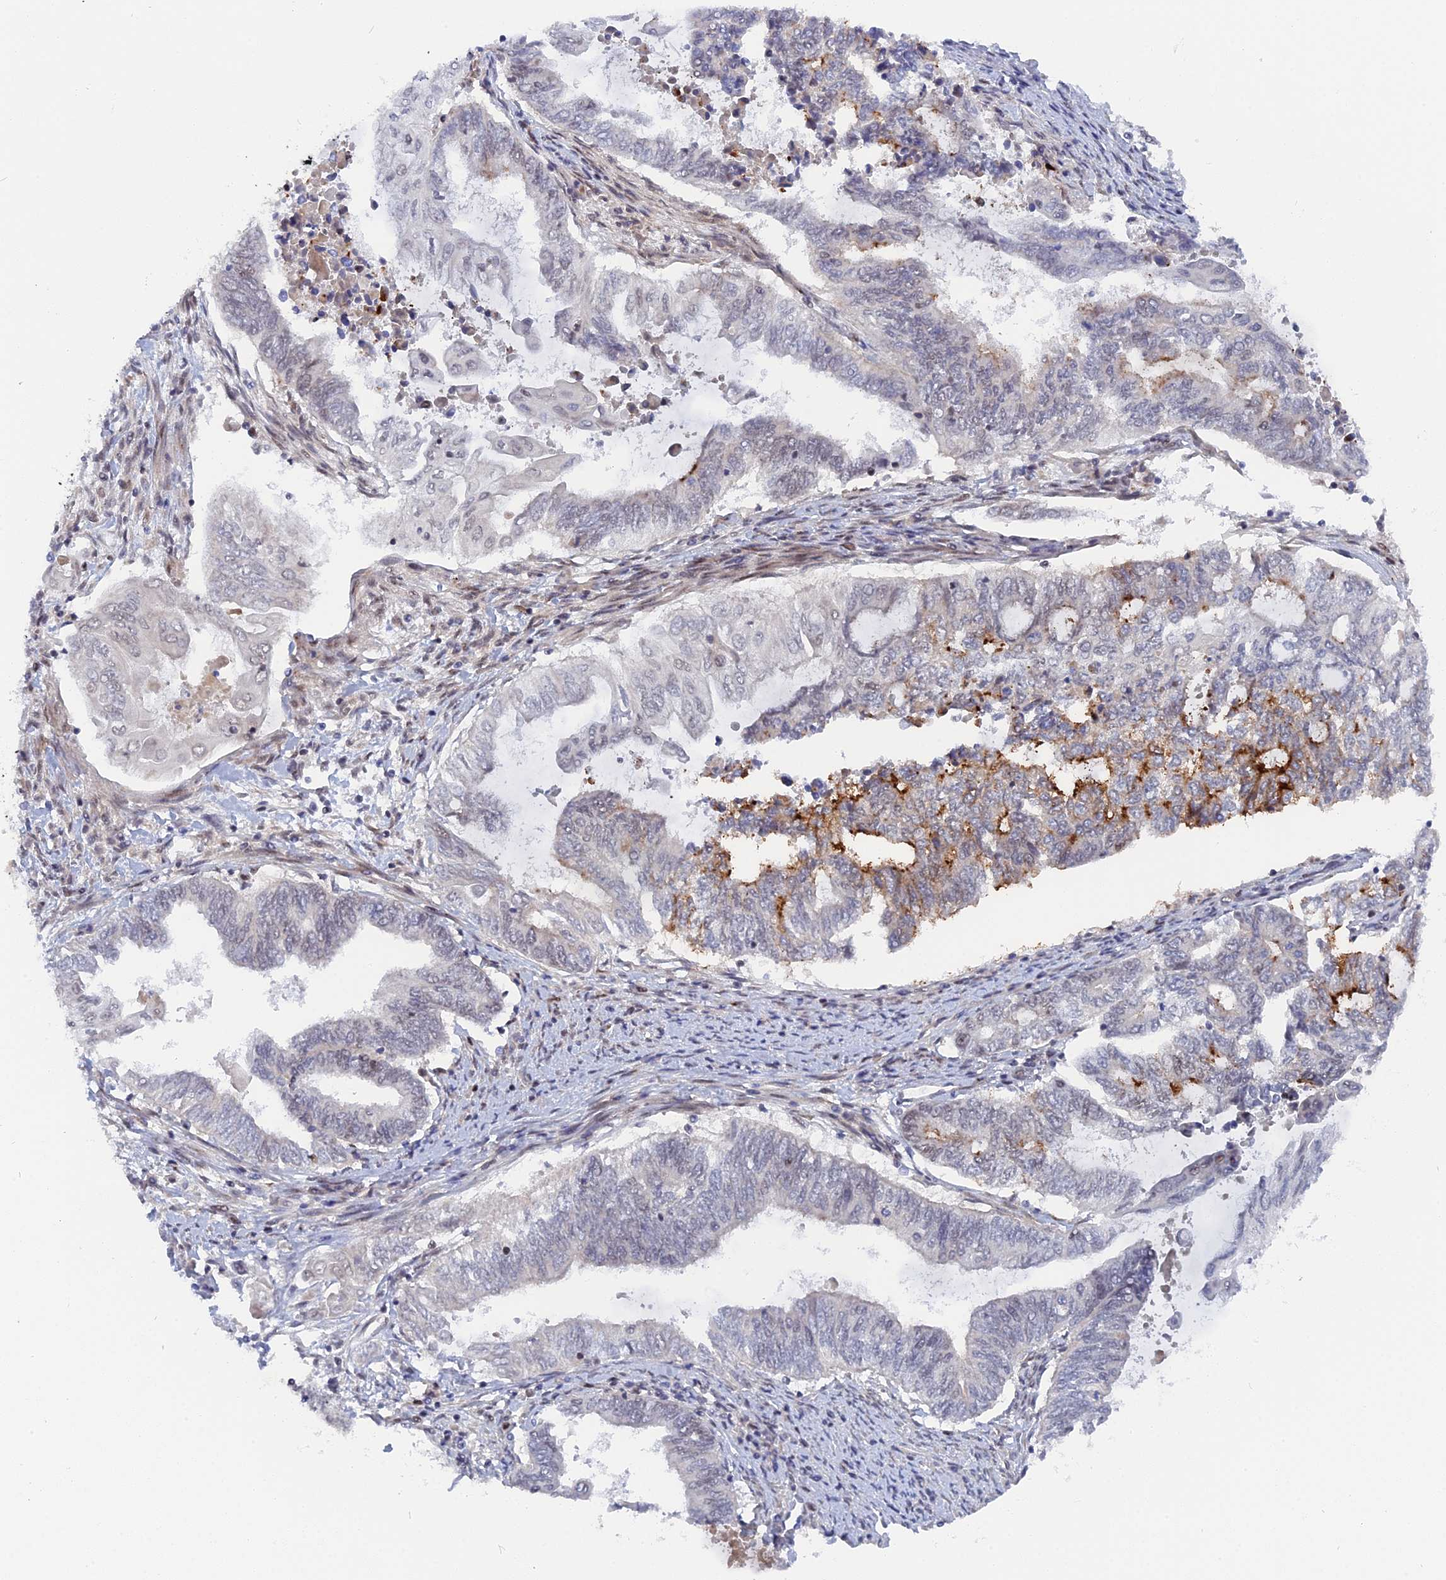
{"staining": {"intensity": "moderate", "quantity": "<25%", "location": "cytoplasmic/membranous"}, "tissue": "endometrial cancer", "cell_type": "Tumor cells", "image_type": "cancer", "snomed": [{"axis": "morphology", "description": "Adenocarcinoma, NOS"}, {"axis": "topography", "description": "Uterus"}, {"axis": "topography", "description": "Endometrium"}], "caption": "A high-resolution histopathology image shows immunohistochemistry (IHC) staining of adenocarcinoma (endometrial), which displays moderate cytoplasmic/membranous expression in about <25% of tumor cells.", "gene": "CCDC85A", "patient": {"sex": "female", "age": 70}}